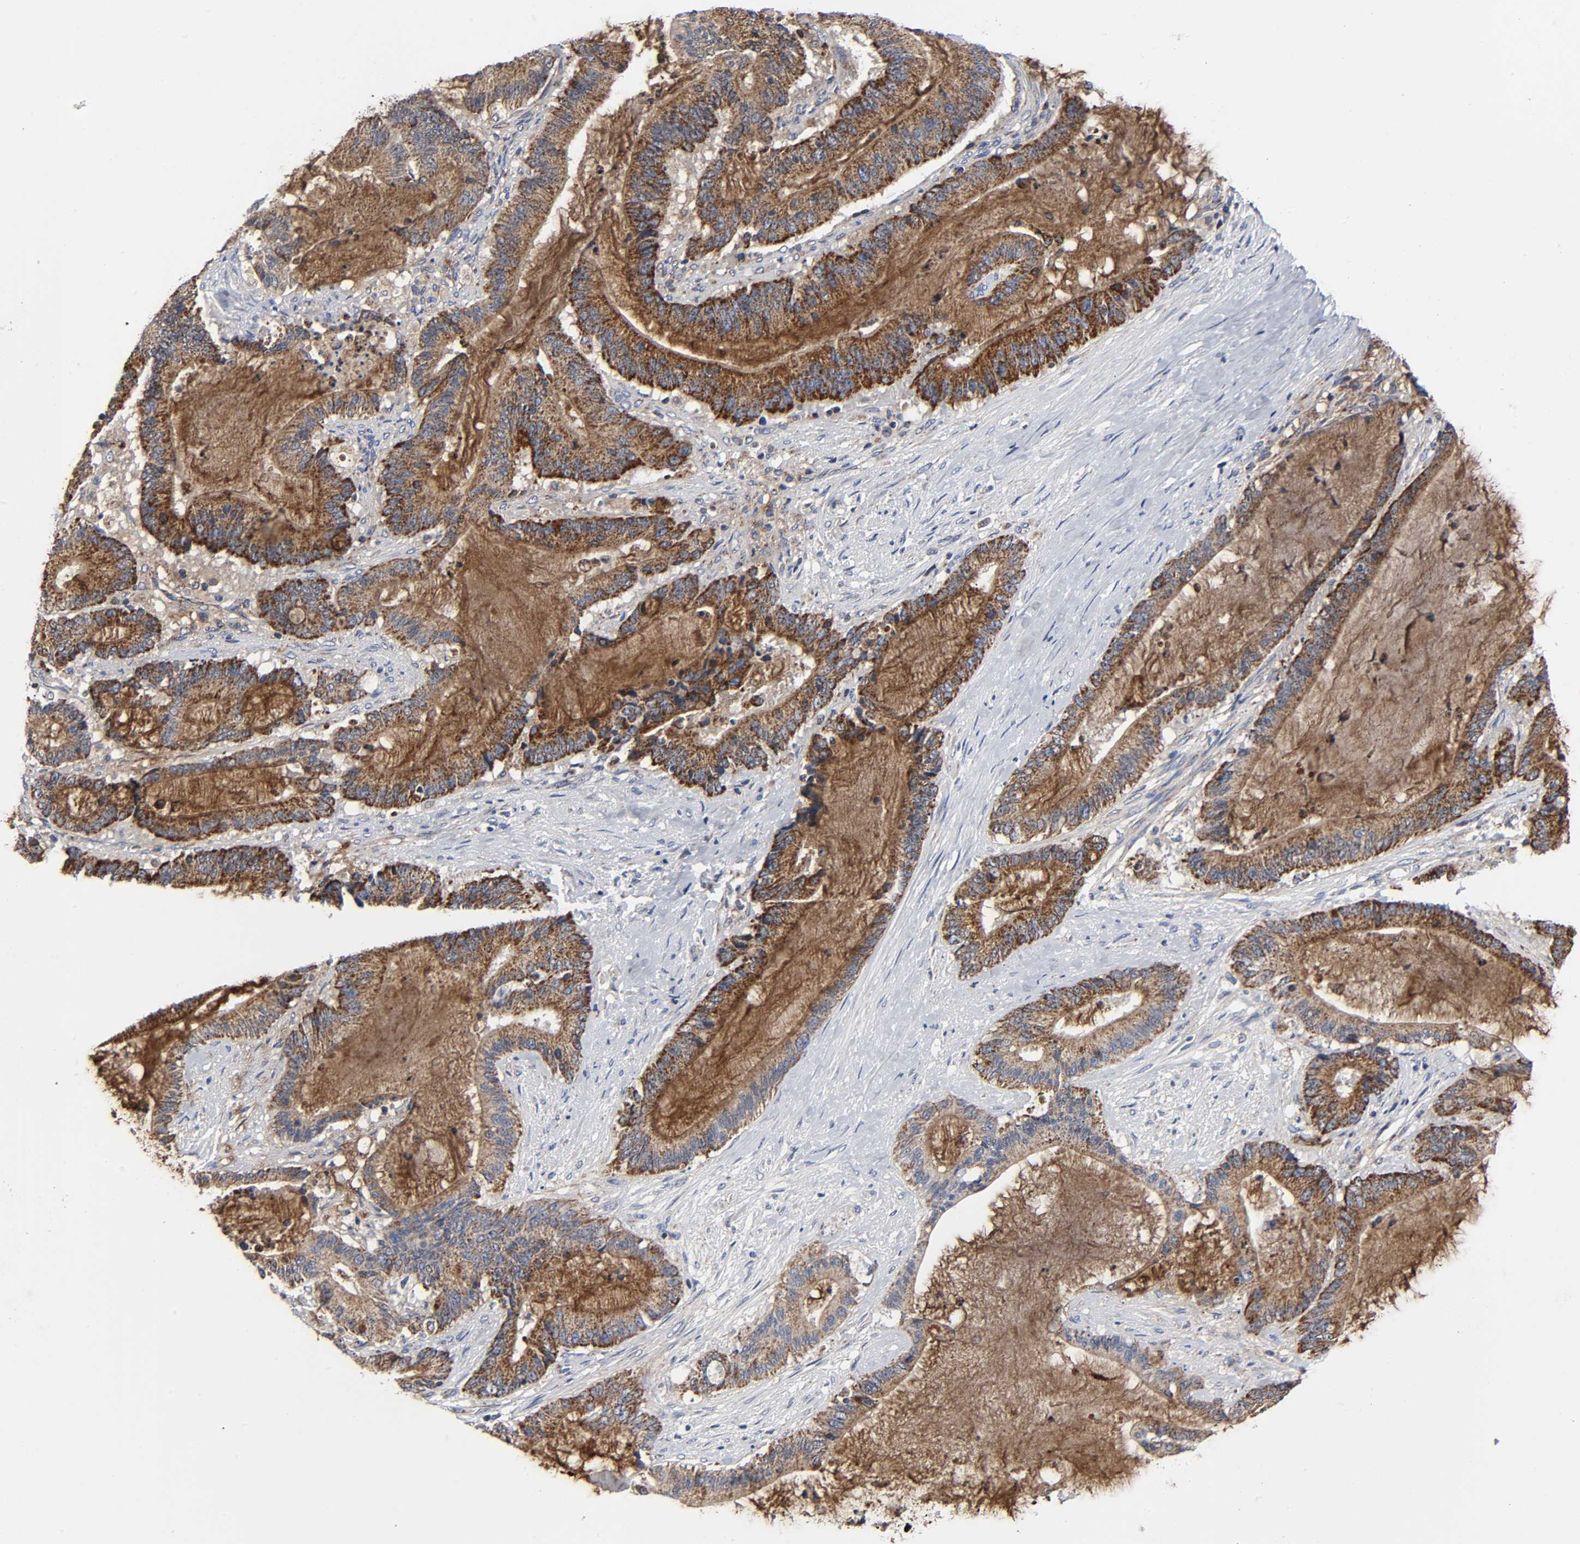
{"staining": {"intensity": "strong", "quantity": ">75%", "location": "cytoplasmic/membranous"}, "tissue": "liver cancer", "cell_type": "Tumor cells", "image_type": "cancer", "snomed": [{"axis": "morphology", "description": "Cholangiocarcinoma"}, {"axis": "topography", "description": "Liver"}], "caption": "Tumor cells reveal high levels of strong cytoplasmic/membranous staining in approximately >75% of cells in liver cancer (cholangiocarcinoma).", "gene": "AOPEP", "patient": {"sex": "female", "age": 73}}